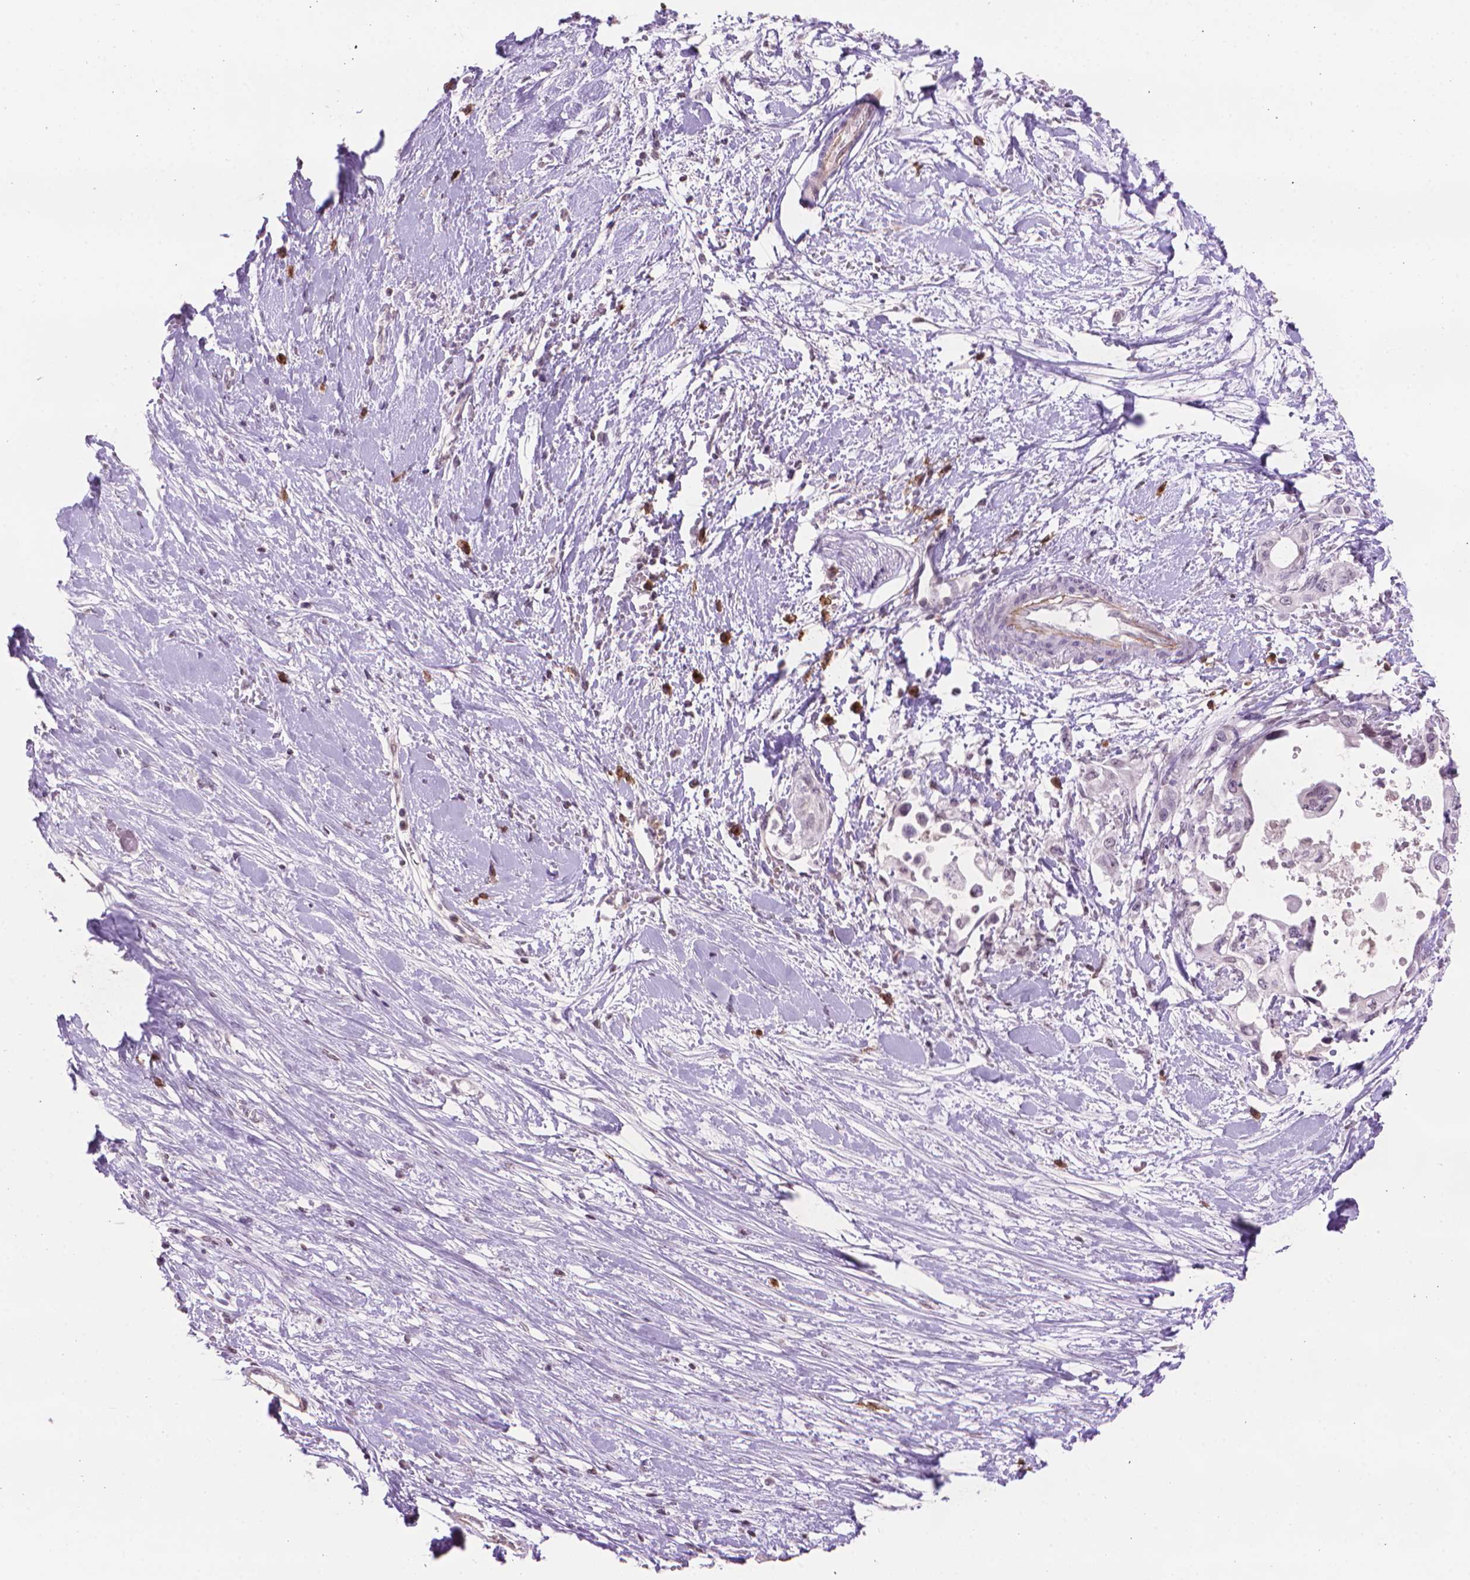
{"staining": {"intensity": "negative", "quantity": "none", "location": "none"}, "tissue": "pancreatic cancer", "cell_type": "Tumor cells", "image_type": "cancer", "snomed": [{"axis": "morphology", "description": "Adenocarcinoma, NOS"}, {"axis": "topography", "description": "Pancreas"}], "caption": "Pancreatic adenocarcinoma stained for a protein using immunohistochemistry (IHC) reveals no positivity tumor cells.", "gene": "TMEM184A", "patient": {"sex": "female", "age": 63}}